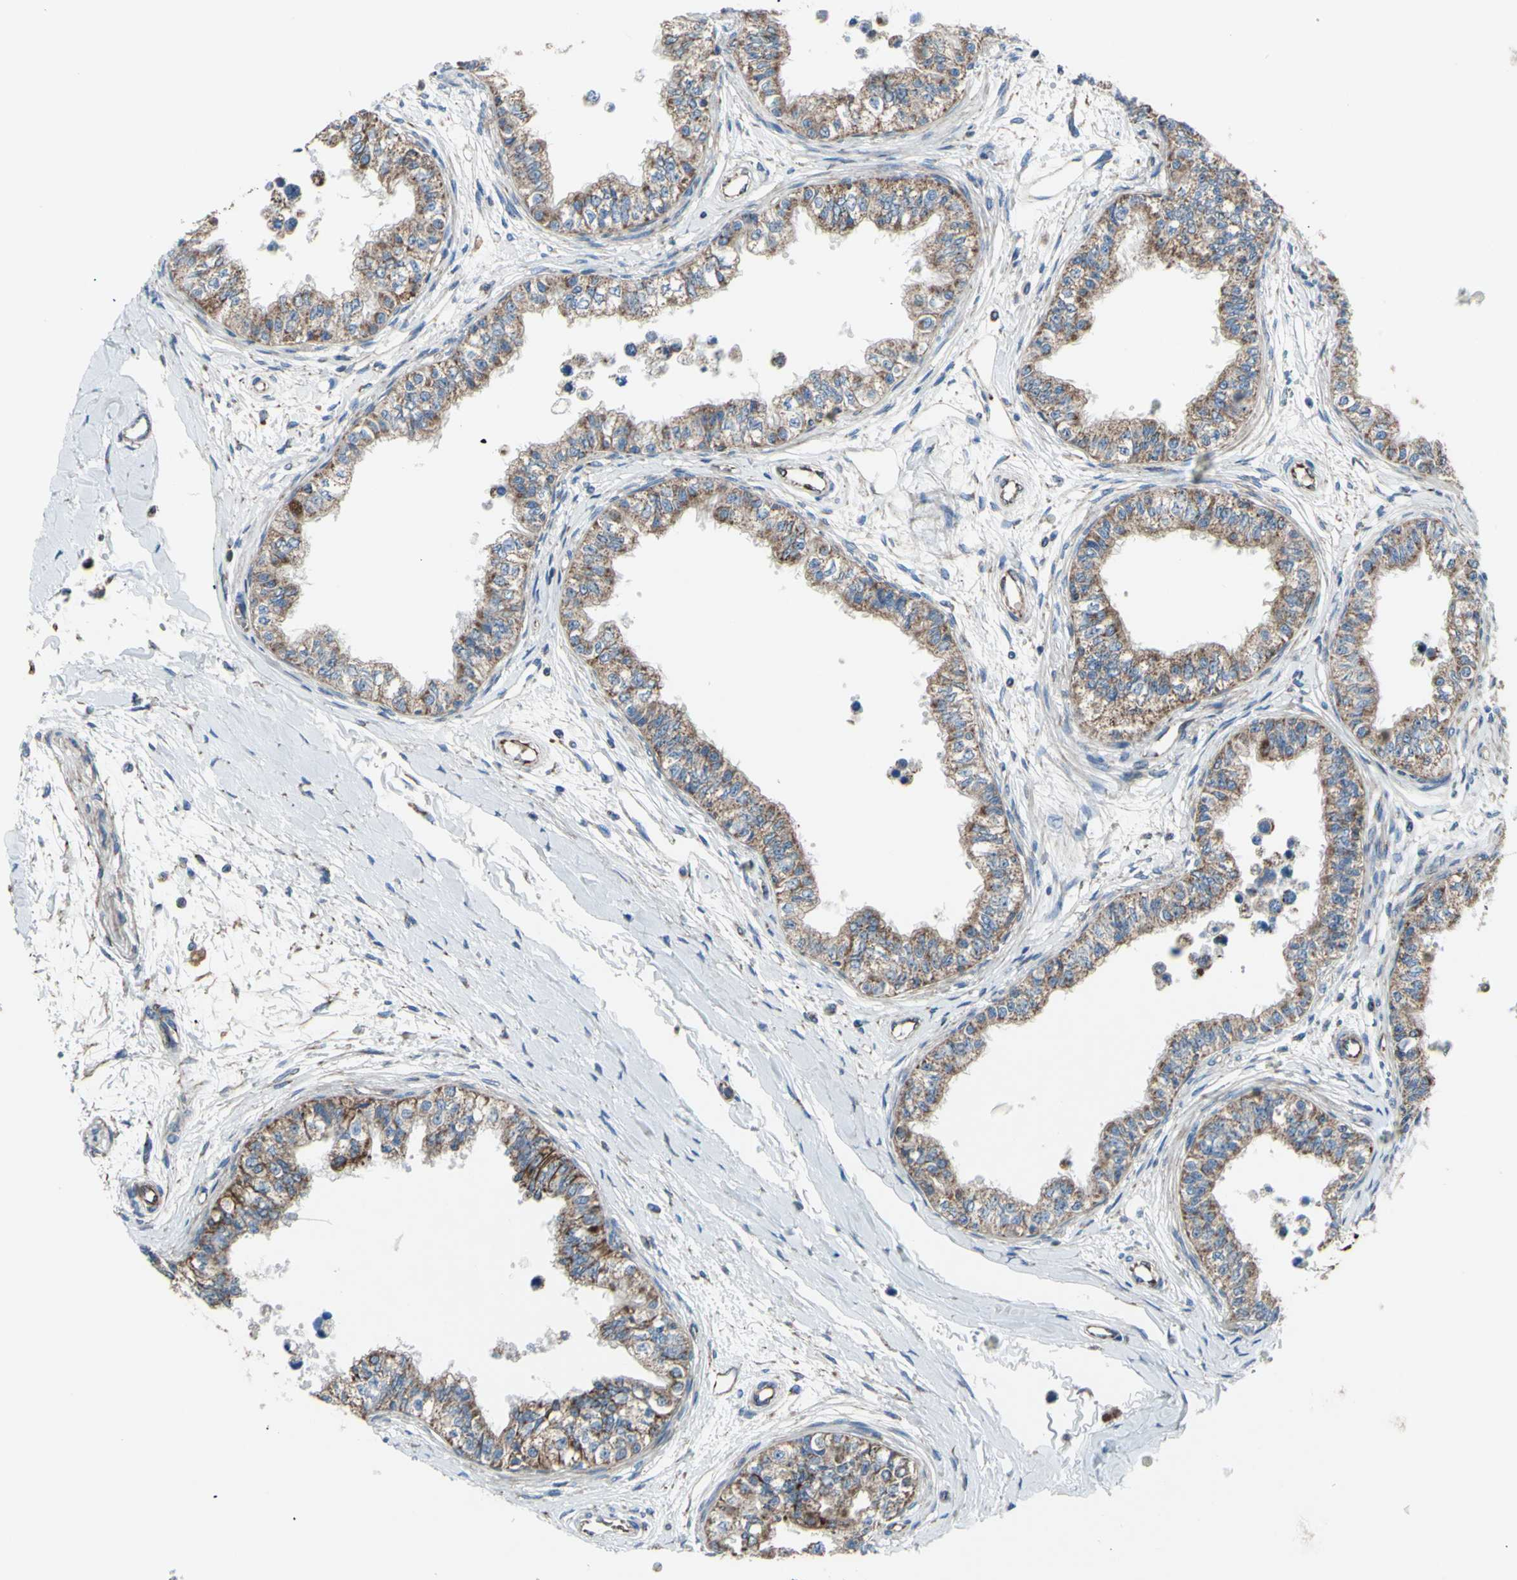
{"staining": {"intensity": "moderate", "quantity": ">75%", "location": "cytoplasmic/membranous"}, "tissue": "epididymis", "cell_type": "Glandular cells", "image_type": "normal", "snomed": [{"axis": "morphology", "description": "Normal tissue, NOS"}, {"axis": "morphology", "description": "Adenocarcinoma, metastatic, NOS"}, {"axis": "topography", "description": "Testis"}, {"axis": "topography", "description": "Epididymis"}], "caption": "Protein expression analysis of normal epididymis exhibits moderate cytoplasmic/membranous expression in approximately >75% of glandular cells.", "gene": "EMC7", "patient": {"sex": "male", "age": 26}}